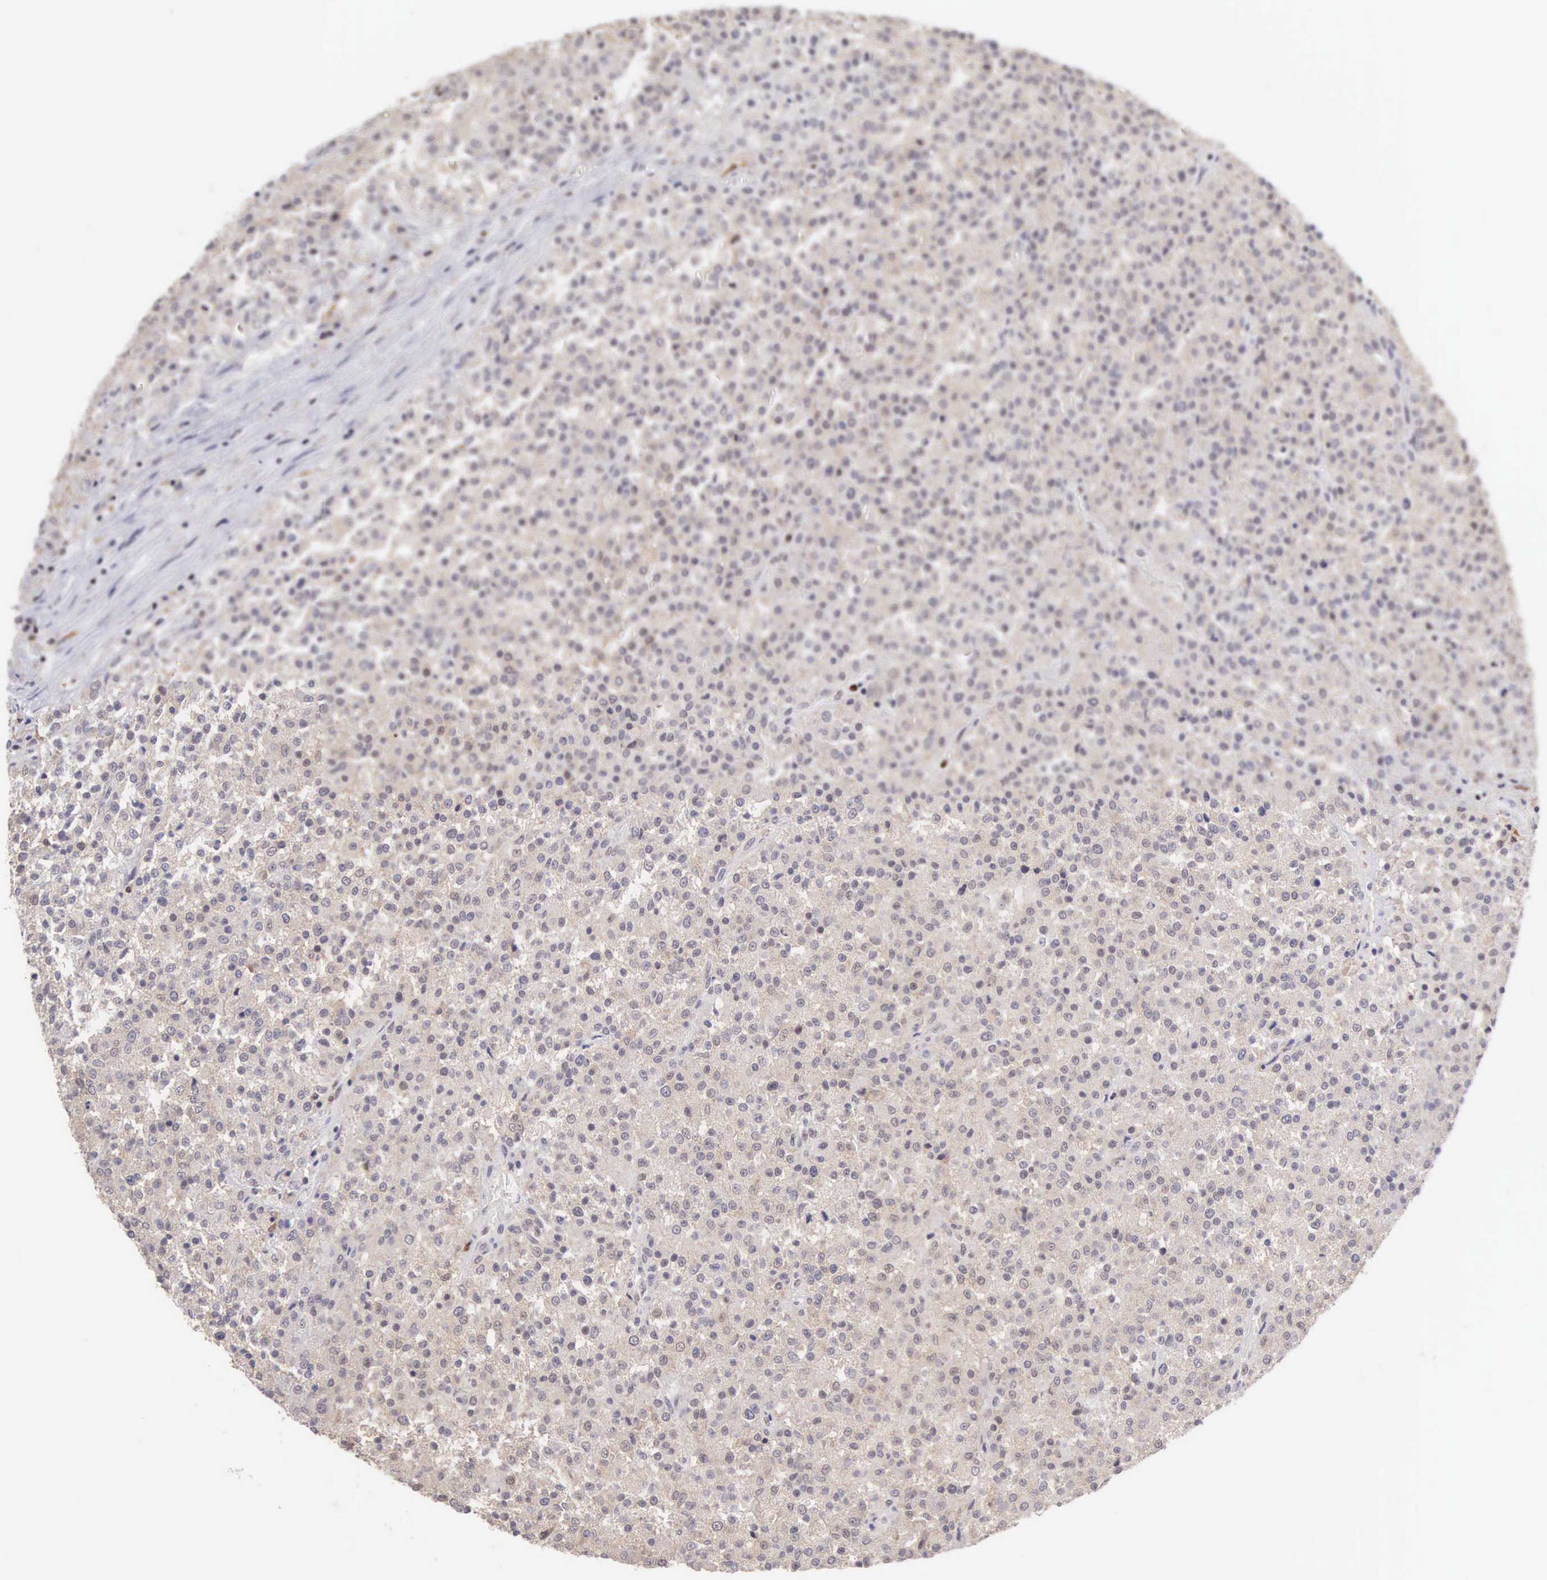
{"staining": {"intensity": "negative", "quantity": "none", "location": "none"}, "tissue": "testis cancer", "cell_type": "Tumor cells", "image_type": "cancer", "snomed": [{"axis": "morphology", "description": "Seminoma, NOS"}, {"axis": "topography", "description": "Testis"}], "caption": "An image of testis seminoma stained for a protein displays no brown staining in tumor cells.", "gene": "GRK3", "patient": {"sex": "male", "age": 59}}